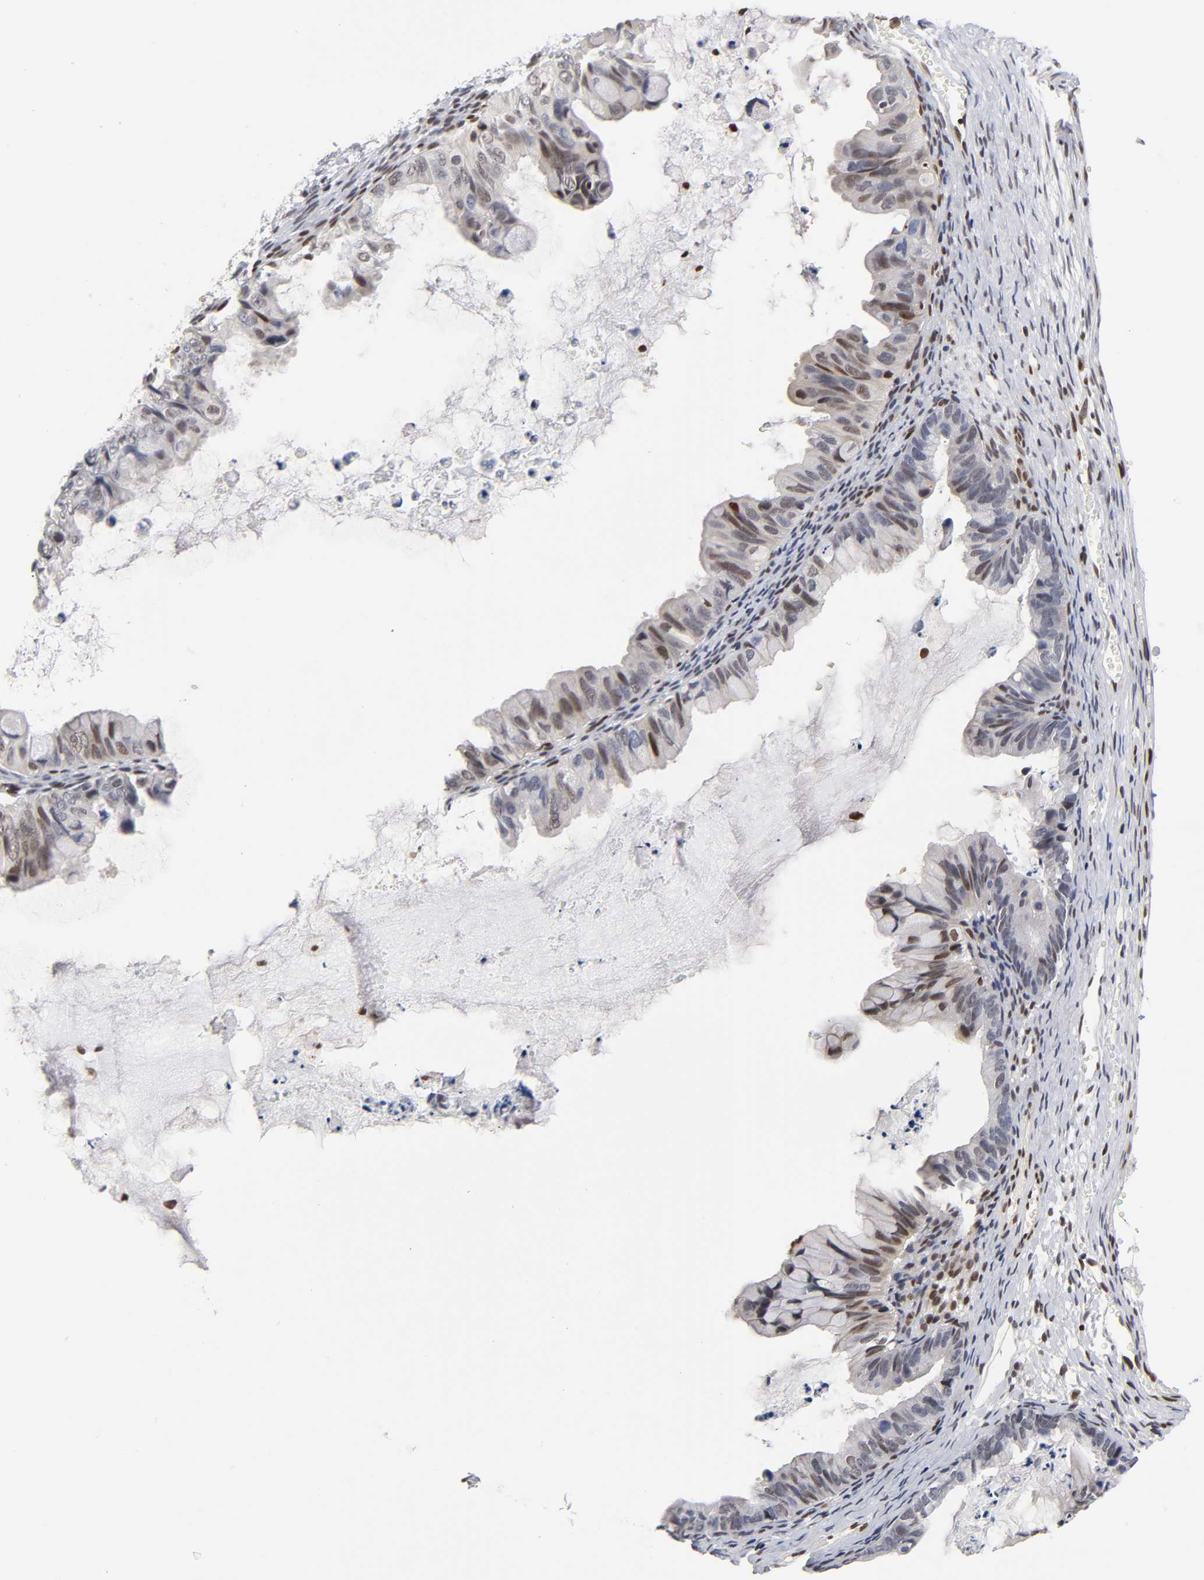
{"staining": {"intensity": "weak", "quantity": "25%-75%", "location": "nuclear"}, "tissue": "ovarian cancer", "cell_type": "Tumor cells", "image_type": "cancer", "snomed": [{"axis": "morphology", "description": "Cystadenocarcinoma, mucinous, NOS"}, {"axis": "topography", "description": "Ovary"}], "caption": "DAB immunohistochemical staining of ovarian cancer reveals weak nuclear protein staining in approximately 25%-75% of tumor cells.", "gene": "NR3C1", "patient": {"sex": "female", "age": 36}}